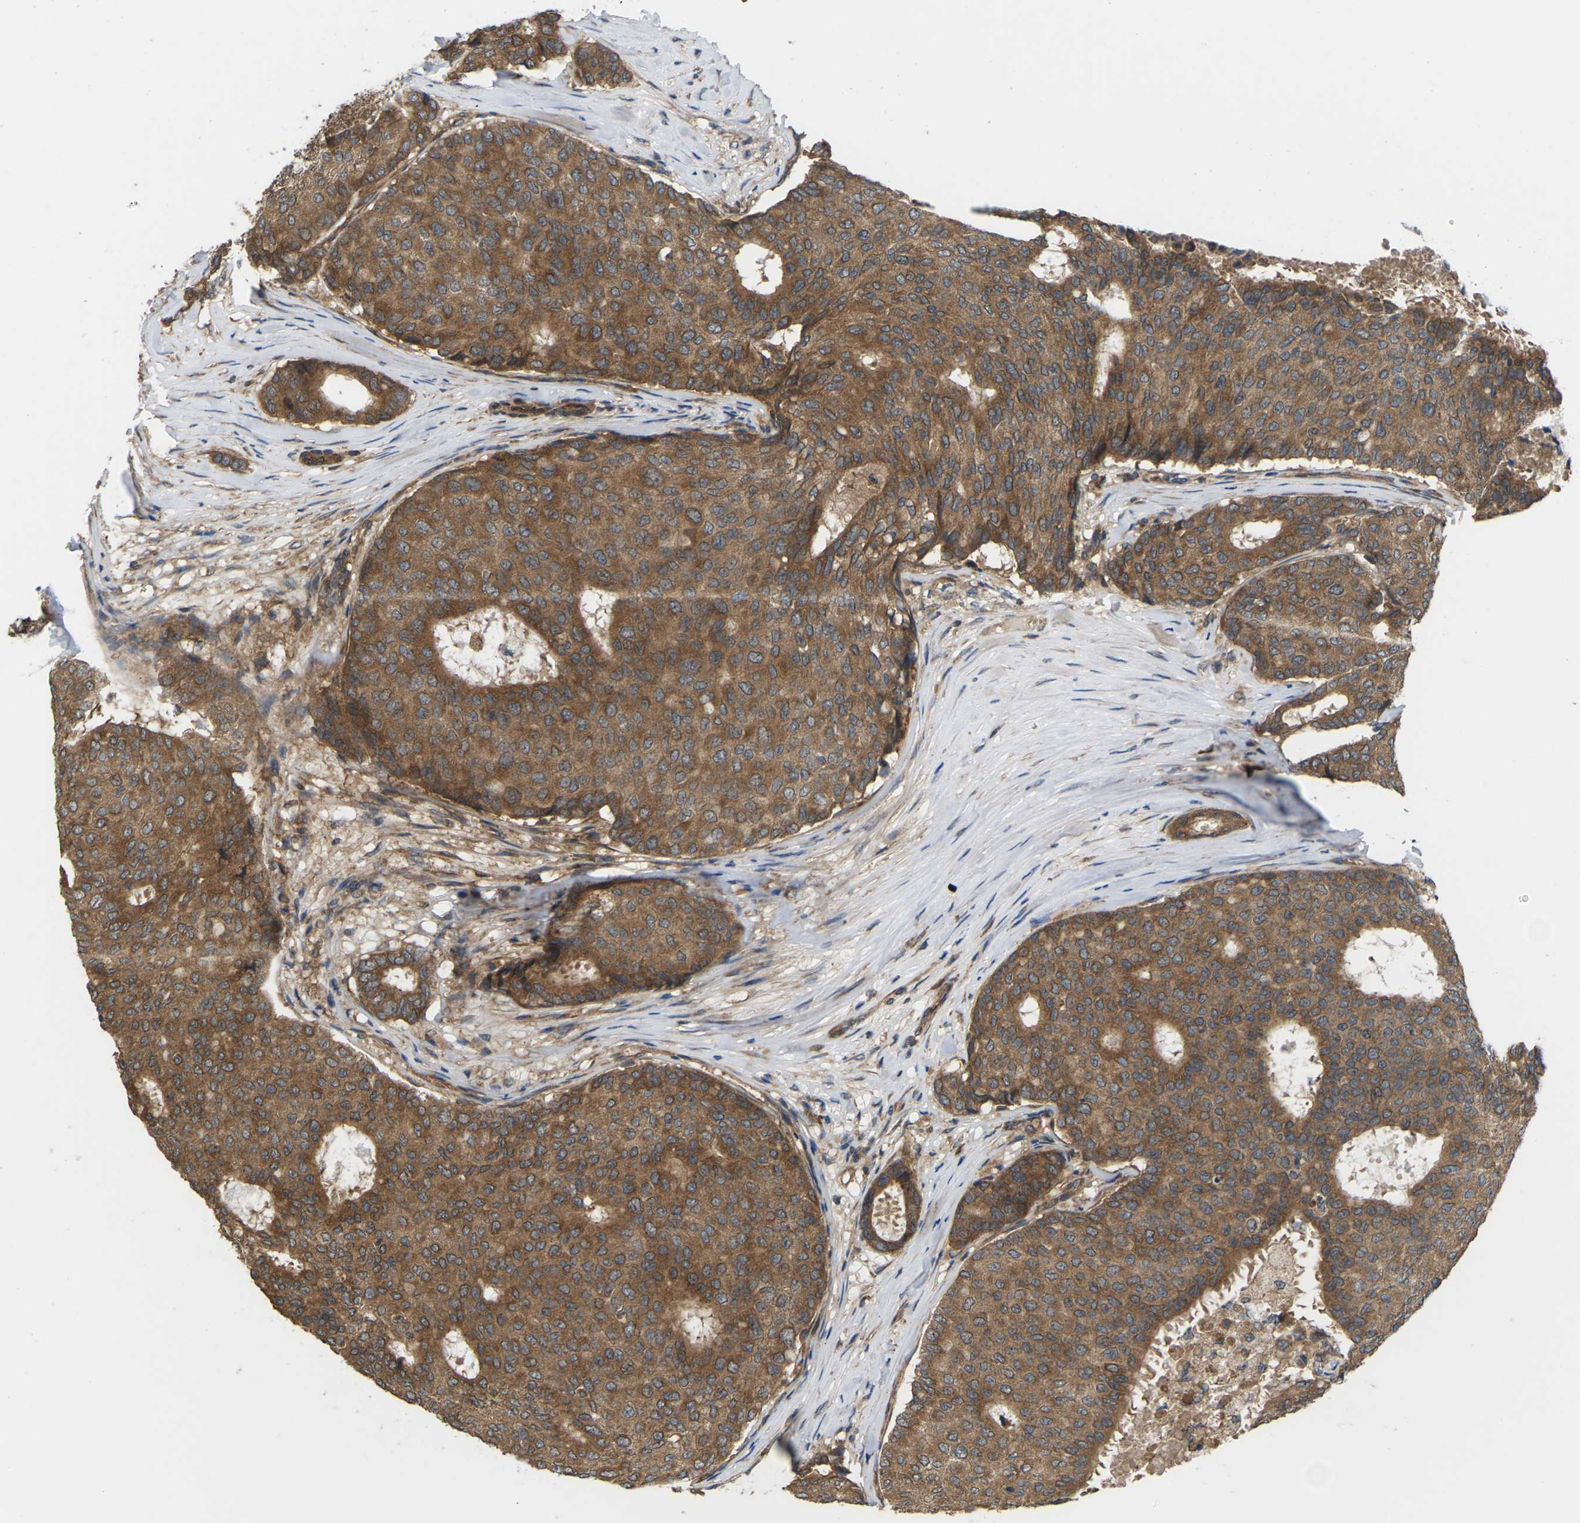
{"staining": {"intensity": "moderate", "quantity": ">75%", "location": "cytoplasmic/membranous"}, "tissue": "breast cancer", "cell_type": "Tumor cells", "image_type": "cancer", "snomed": [{"axis": "morphology", "description": "Duct carcinoma"}, {"axis": "topography", "description": "Breast"}], "caption": "Breast cancer (infiltrating ductal carcinoma) was stained to show a protein in brown. There is medium levels of moderate cytoplasmic/membranous positivity in approximately >75% of tumor cells.", "gene": "NRAS", "patient": {"sex": "female", "age": 75}}